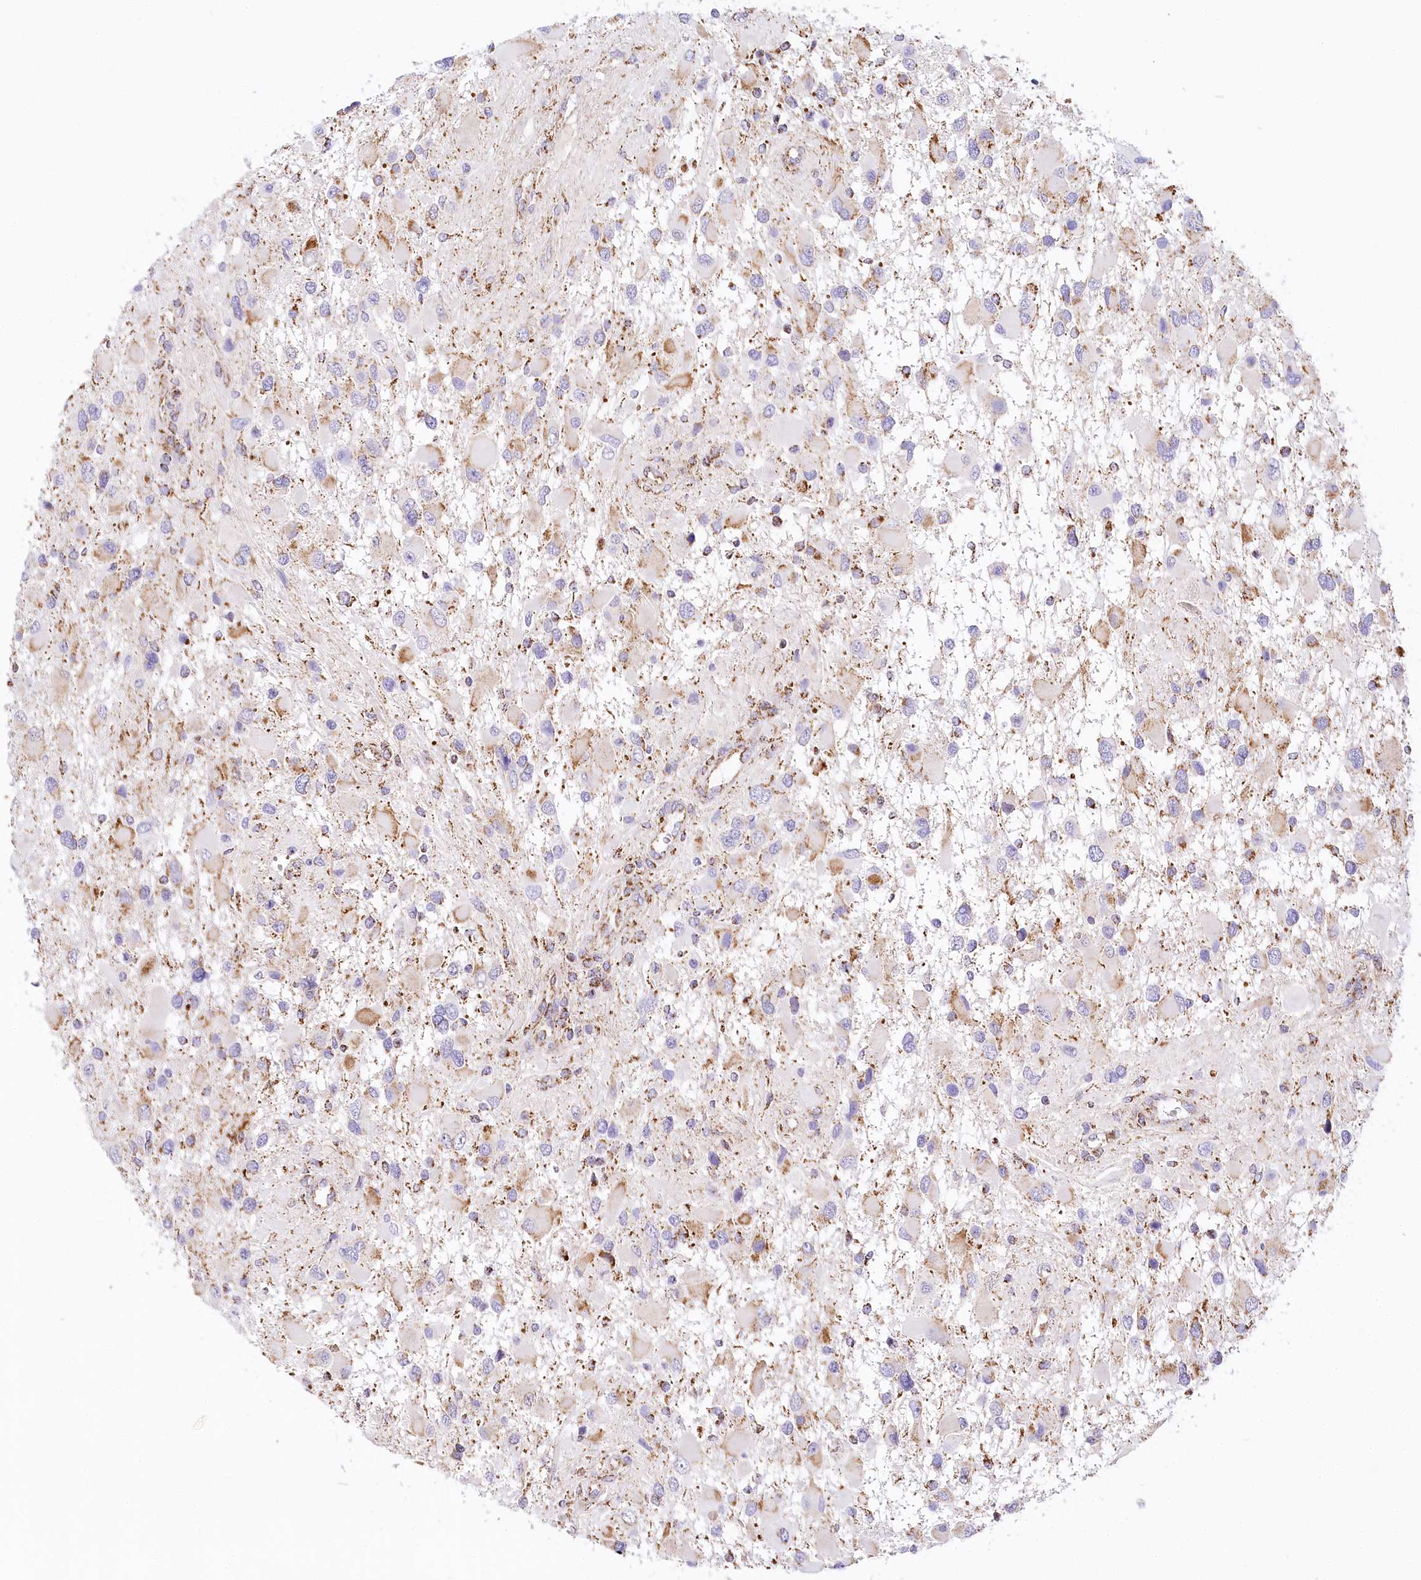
{"staining": {"intensity": "moderate", "quantity": "25%-75%", "location": "cytoplasmic/membranous"}, "tissue": "glioma", "cell_type": "Tumor cells", "image_type": "cancer", "snomed": [{"axis": "morphology", "description": "Glioma, malignant, High grade"}, {"axis": "topography", "description": "Brain"}], "caption": "Immunohistochemistry (IHC) of human malignant high-grade glioma reveals medium levels of moderate cytoplasmic/membranous staining in about 25%-75% of tumor cells.", "gene": "LSS", "patient": {"sex": "male", "age": 53}}